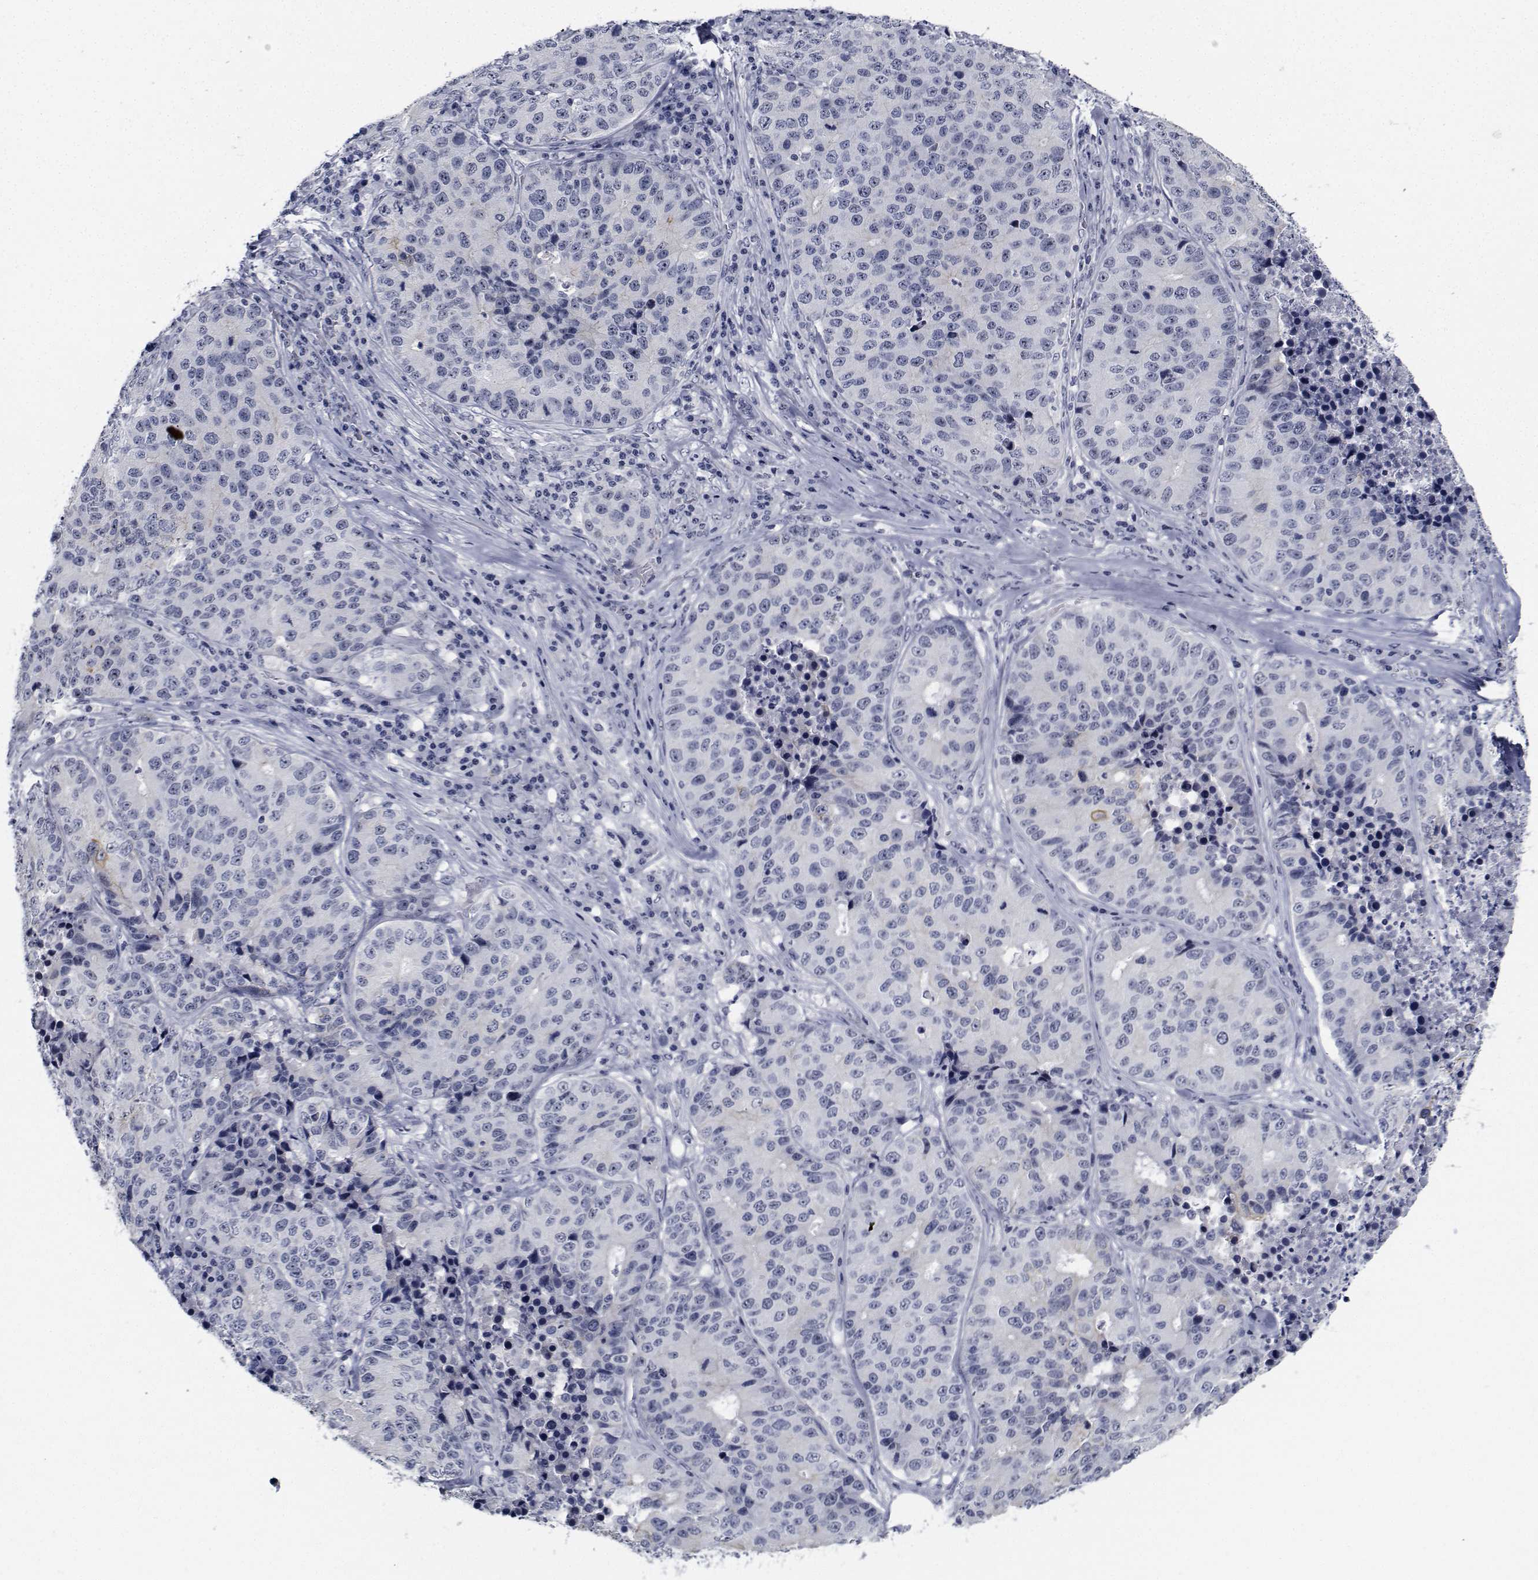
{"staining": {"intensity": "negative", "quantity": "none", "location": "none"}, "tissue": "stomach cancer", "cell_type": "Tumor cells", "image_type": "cancer", "snomed": [{"axis": "morphology", "description": "Adenocarcinoma, NOS"}, {"axis": "topography", "description": "Stomach"}], "caption": "IHC image of neoplastic tissue: human stomach cancer (adenocarcinoma) stained with DAB (3,3'-diaminobenzidine) reveals no significant protein expression in tumor cells.", "gene": "NVL", "patient": {"sex": "male", "age": 71}}